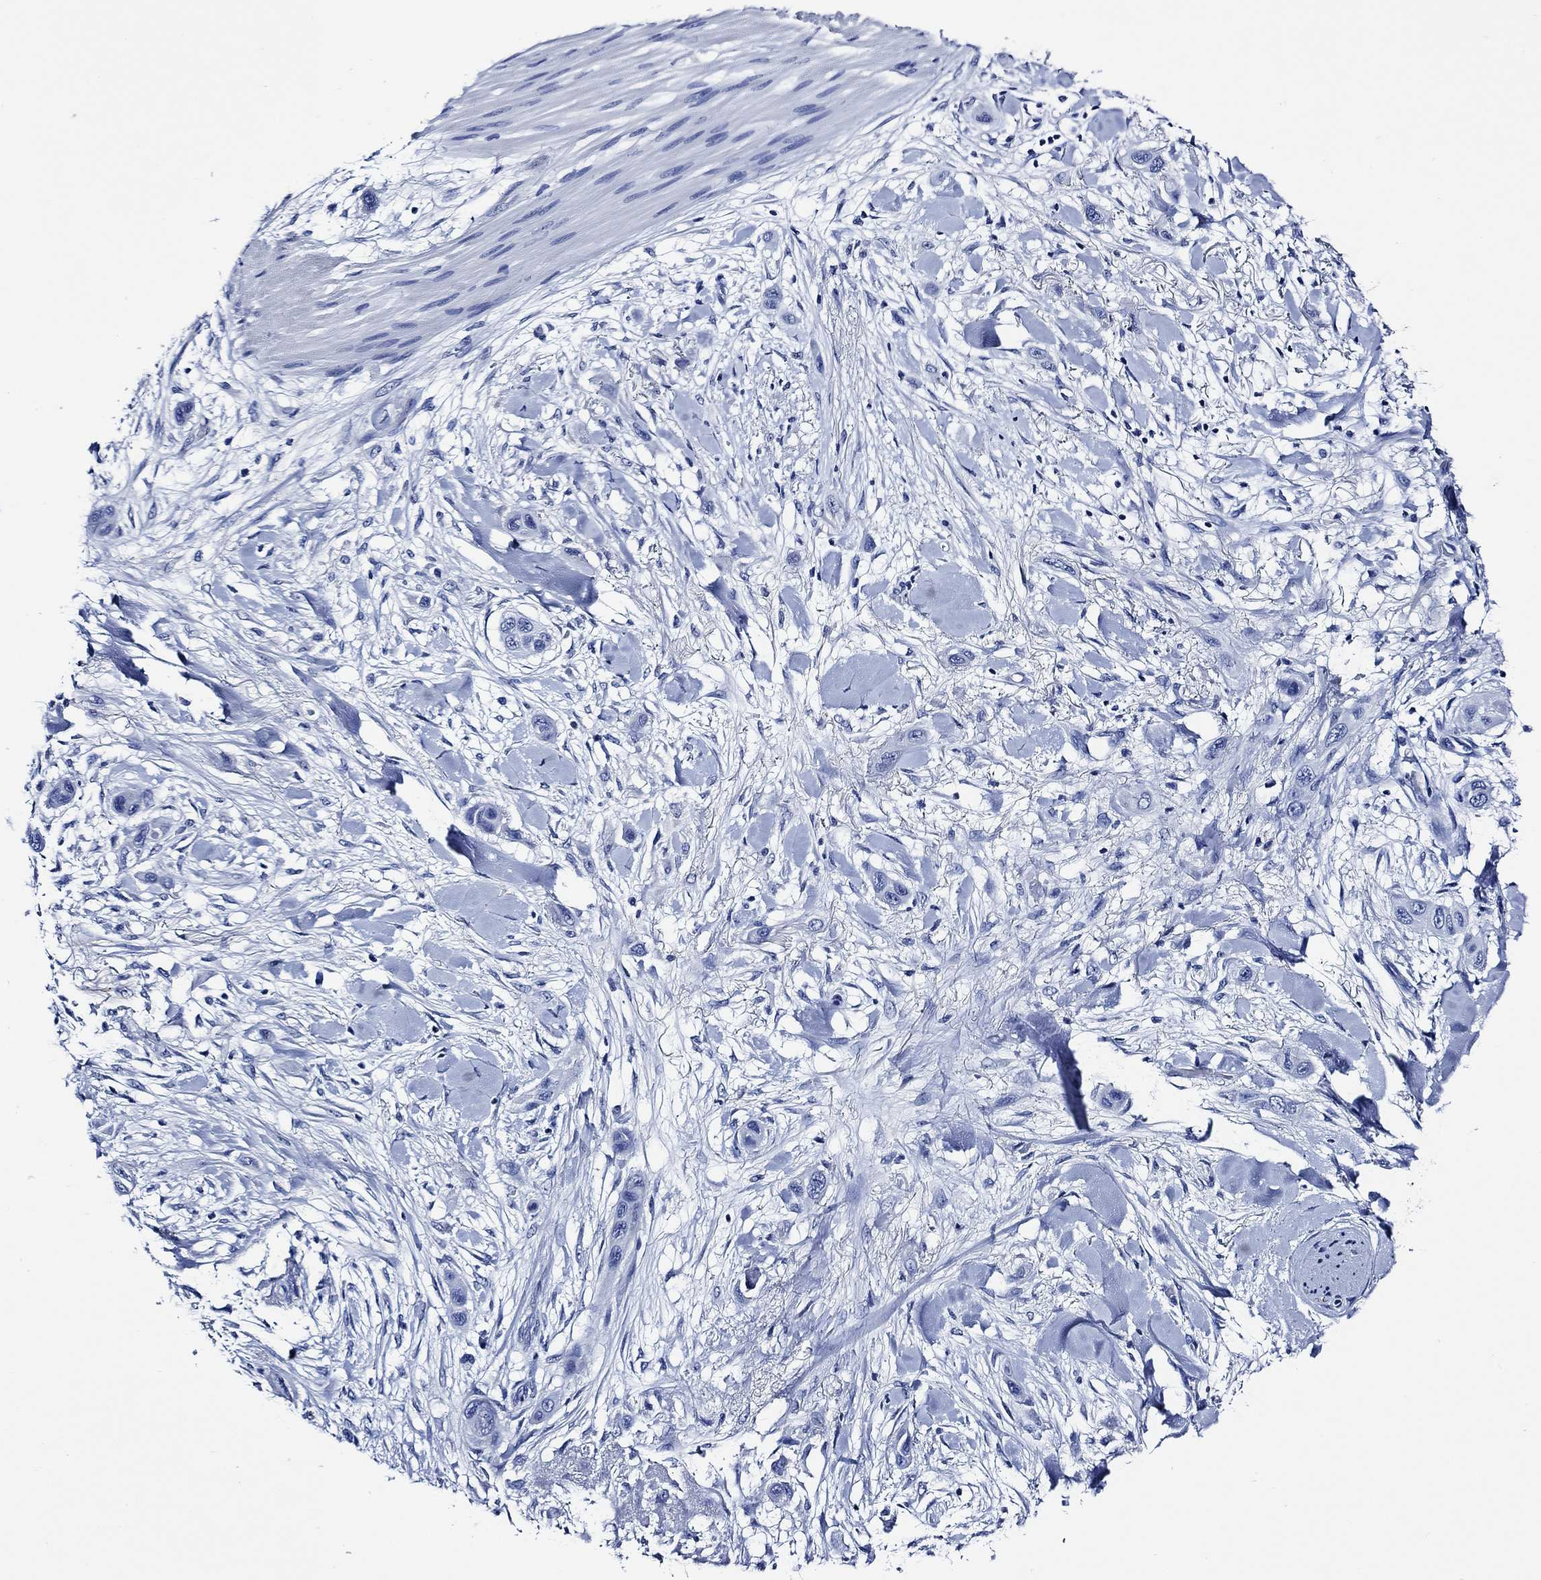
{"staining": {"intensity": "negative", "quantity": "none", "location": "none"}, "tissue": "skin cancer", "cell_type": "Tumor cells", "image_type": "cancer", "snomed": [{"axis": "morphology", "description": "Squamous cell carcinoma, NOS"}, {"axis": "topography", "description": "Skin"}], "caption": "Immunohistochemistry histopathology image of skin squamous cell carcinoma stained for a protein (brown), which demonstrates no staining in tumor cells.", "gene": "WDR62", "patient": {"sex": "male", "age": 79}}